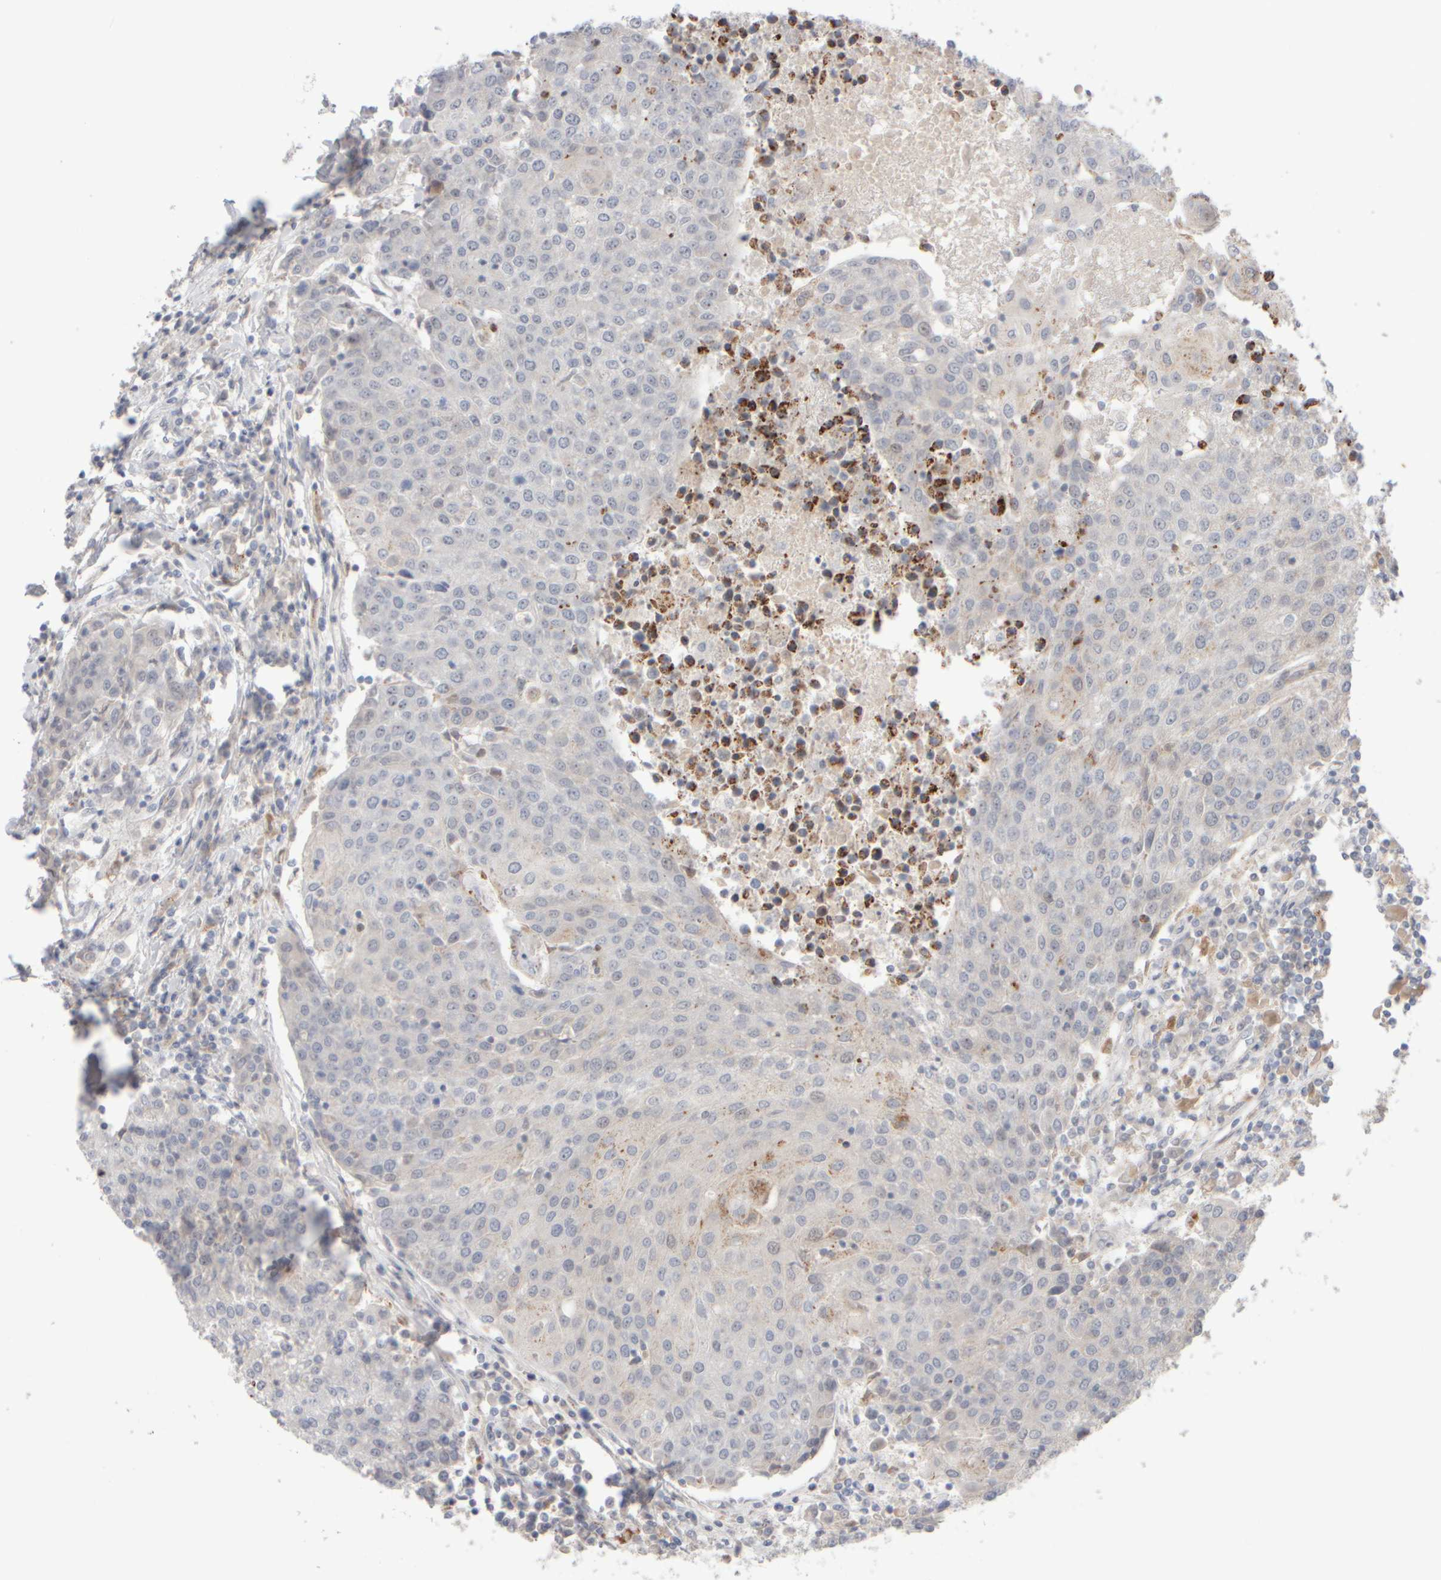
{"staining": {"intensity": "negative", "quantity": "none", "location": "none"}, "tissue": "urothelial cancer", "cell_type": "Tumor cells", "image_type": "cancer", "snomed": [{"axis": "morphology", "description": "Urothelial carcinoma, High grade"}, {"axis": "topography", "description": "Urinary bladder"}], "caption": "Human high-grade urothelial carcinoma stained for a protein using immunohistochemistry displays no expression in tumor cells.", "gene": "CHADL", "patient": {"sex": "female", "age": 85}}